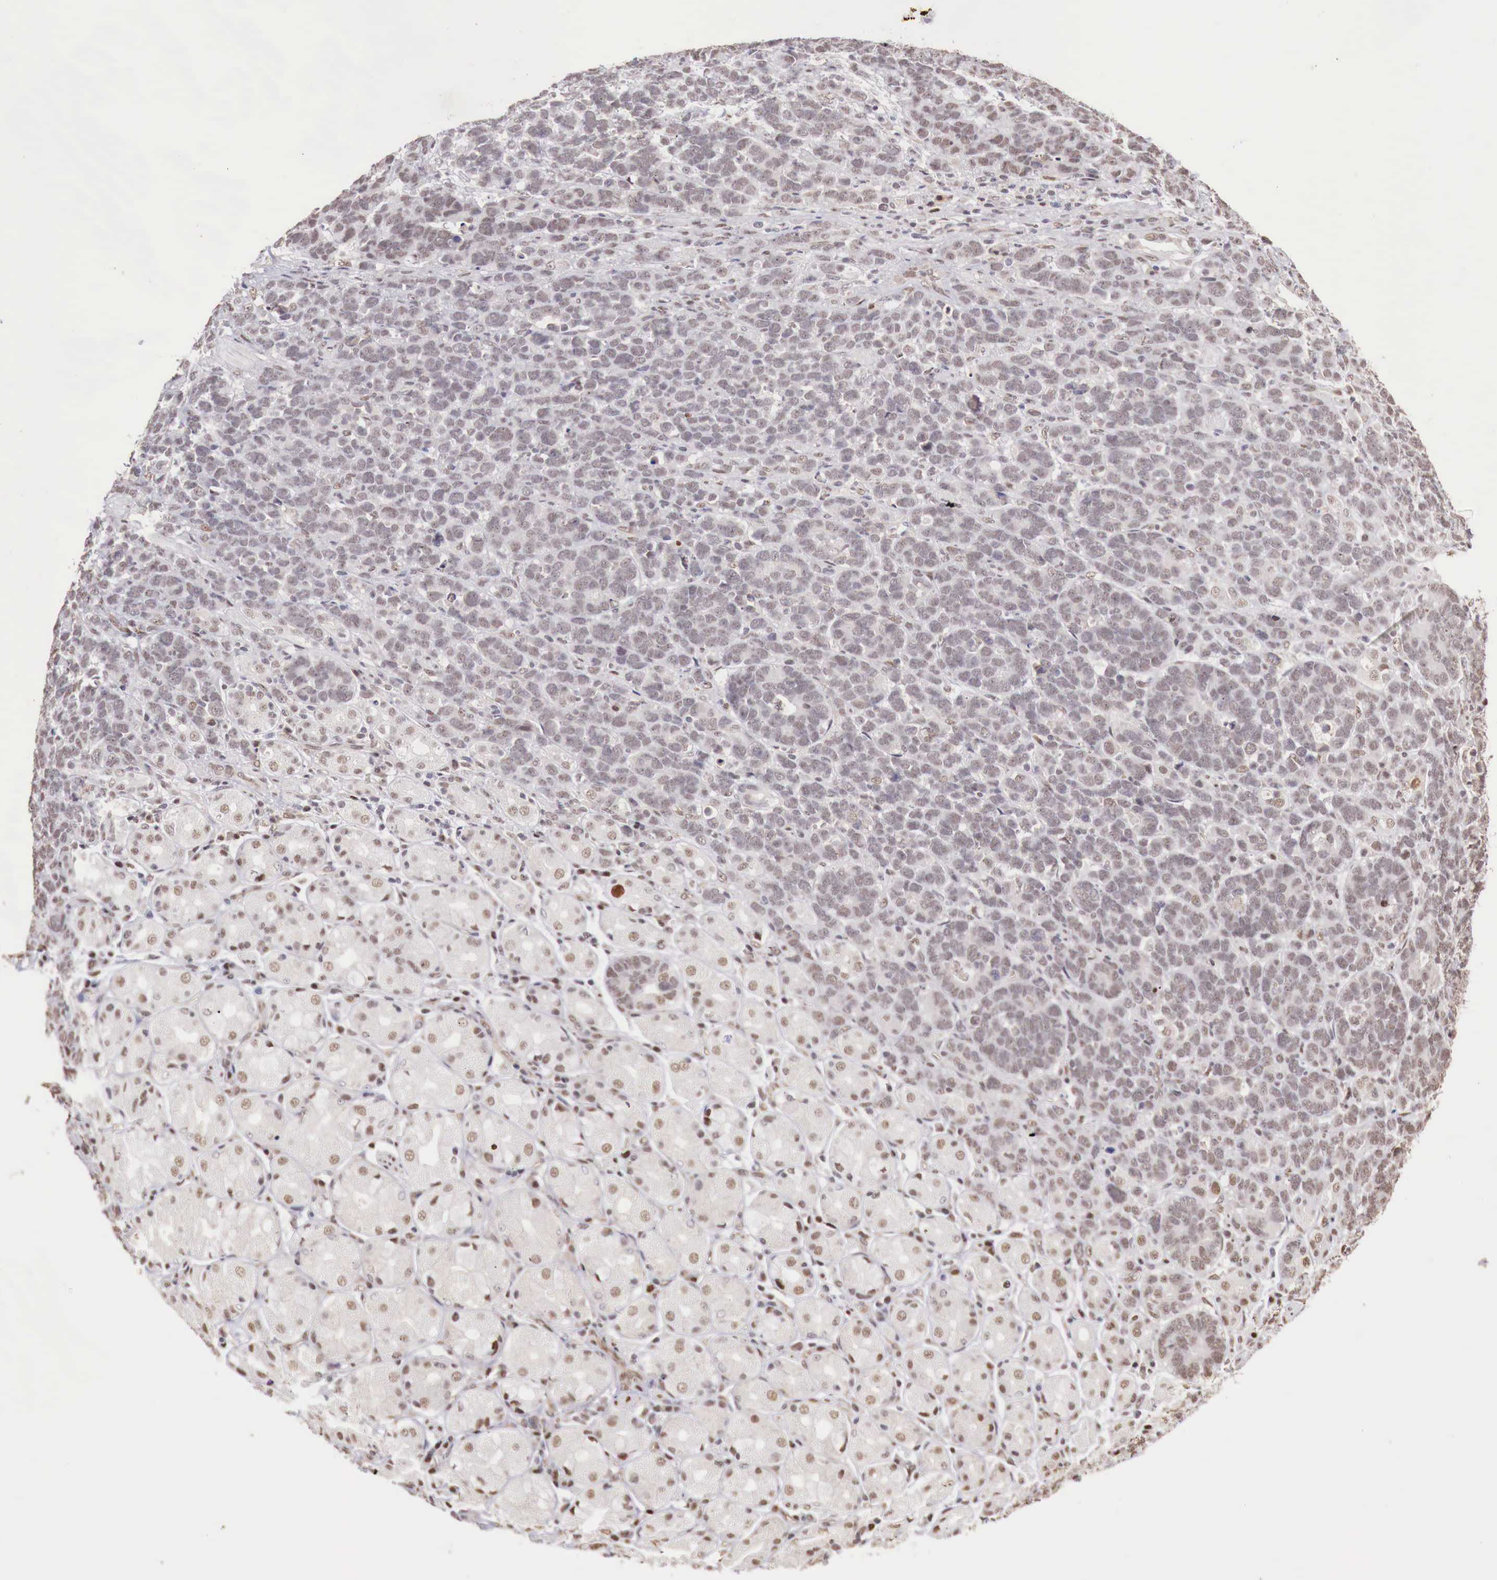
{"staining": {"intensity": "moderate", "quantity": ">75%", "location": "nuclear"}, "tissue": "stomach cancer", "cell_type": "Tumor cells", "image_type": "cancer", "snomed": [{"axis": "morphology", "description": "Adenocarcinoma, NOS"}, {"axis": "topography", "description": "Stomach, upper"}], "caption": "The micrograph shows staining of adenocarcinoma (stomach), revealing moderate nuclear protein staining (brown color) within tumor cells.", "gene": "FOXP2", "patient": {"sex": "male", "age": 71}}